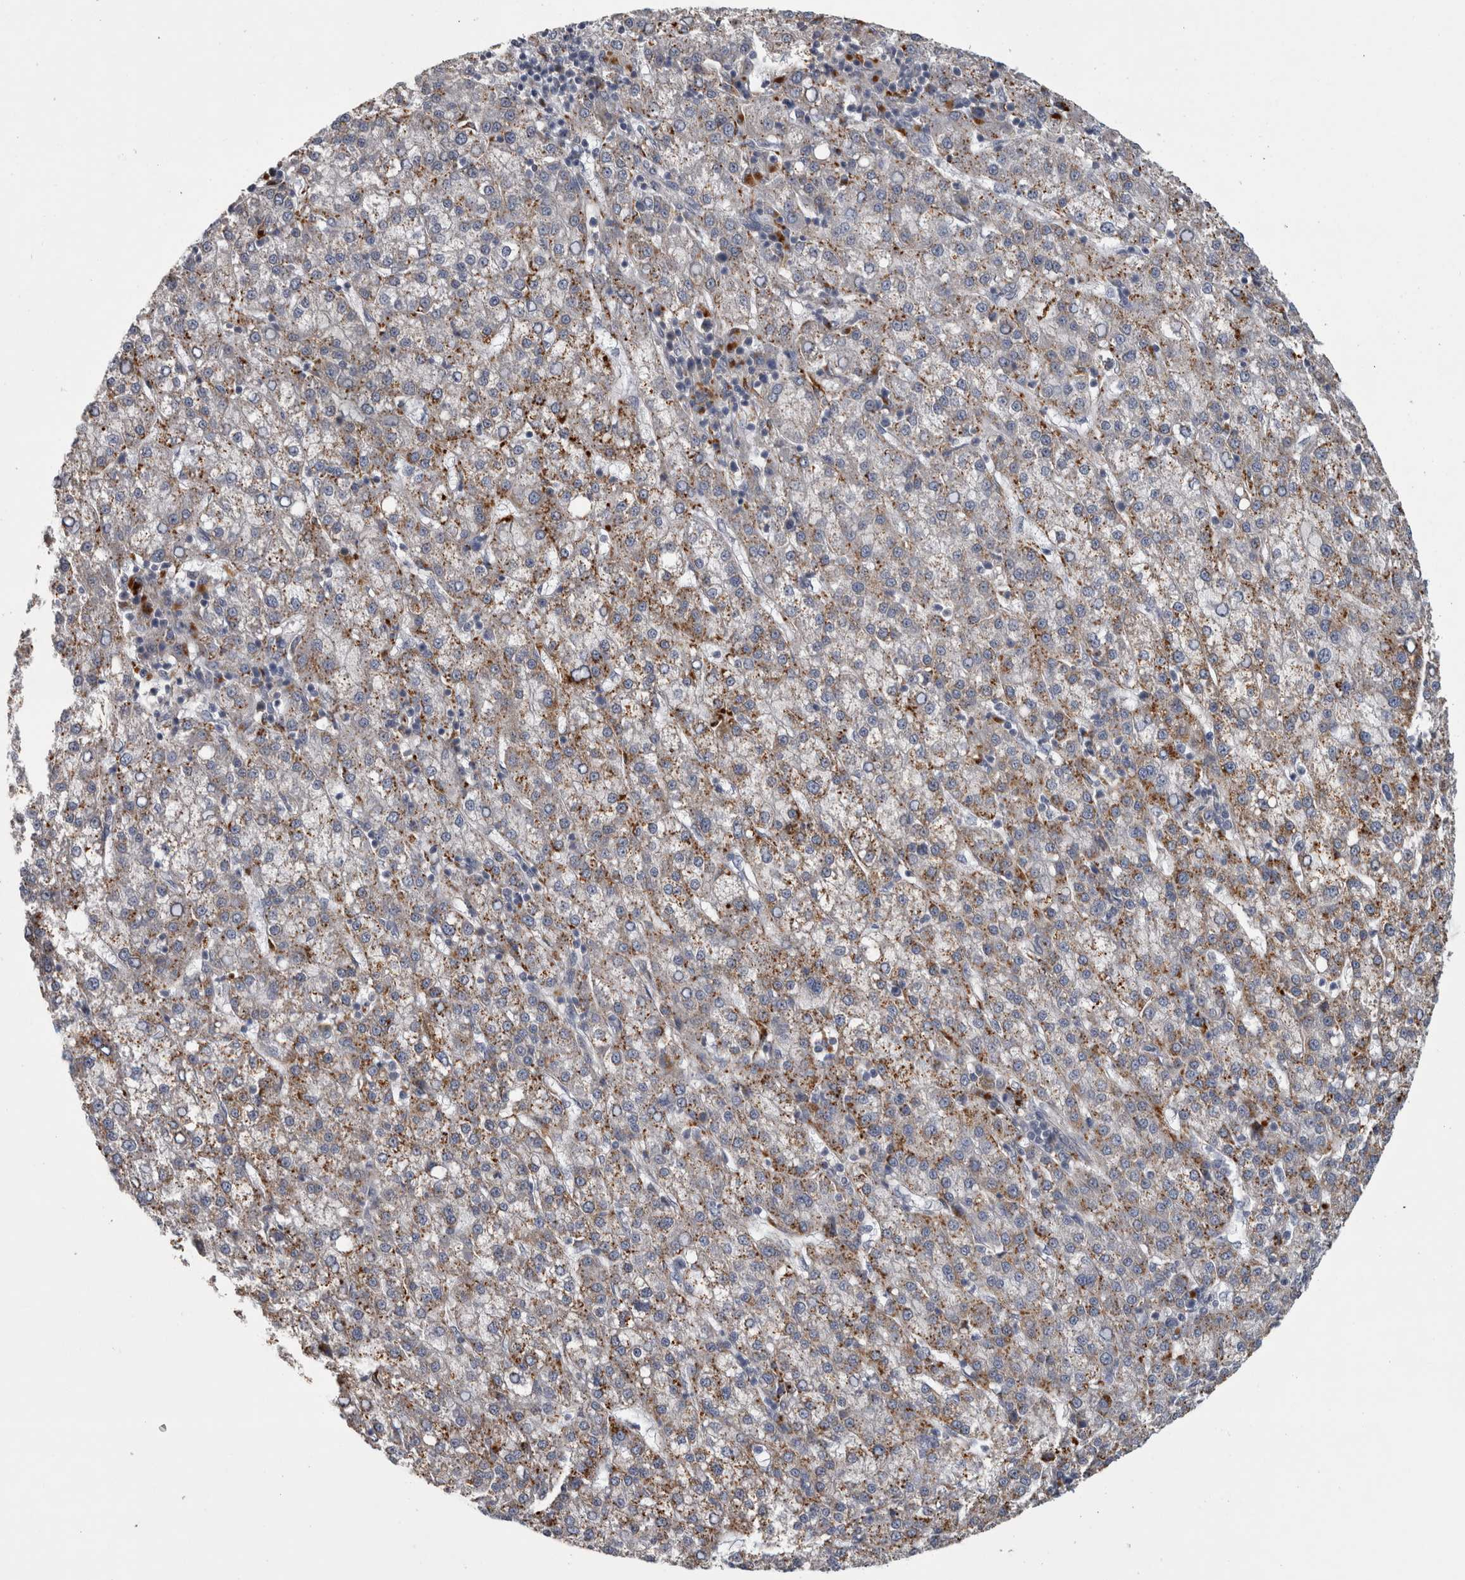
{"staining": {"intensity": "moderate", "quantity": ">75%", "location": "cytoplasmic/membranous"}, "tissue": "liver cancer", "cell_type": "Tumor cells", "image_type": "cancer", "snomed": [{"axis": "morphology", "description": "Carcinoma, Hepatocellular, NOS"}, {"axis": "topography", "description": "Liver"}], "caption": "The histopathology image exhibits staining of liver cancer (hepatocellular carcinoma), revealing moderate cytoplasmic/membranous protein expression (brown color) within tumor cells.", "gene": "ATXN2", "patient": {"sex": "female", "age": 58}}